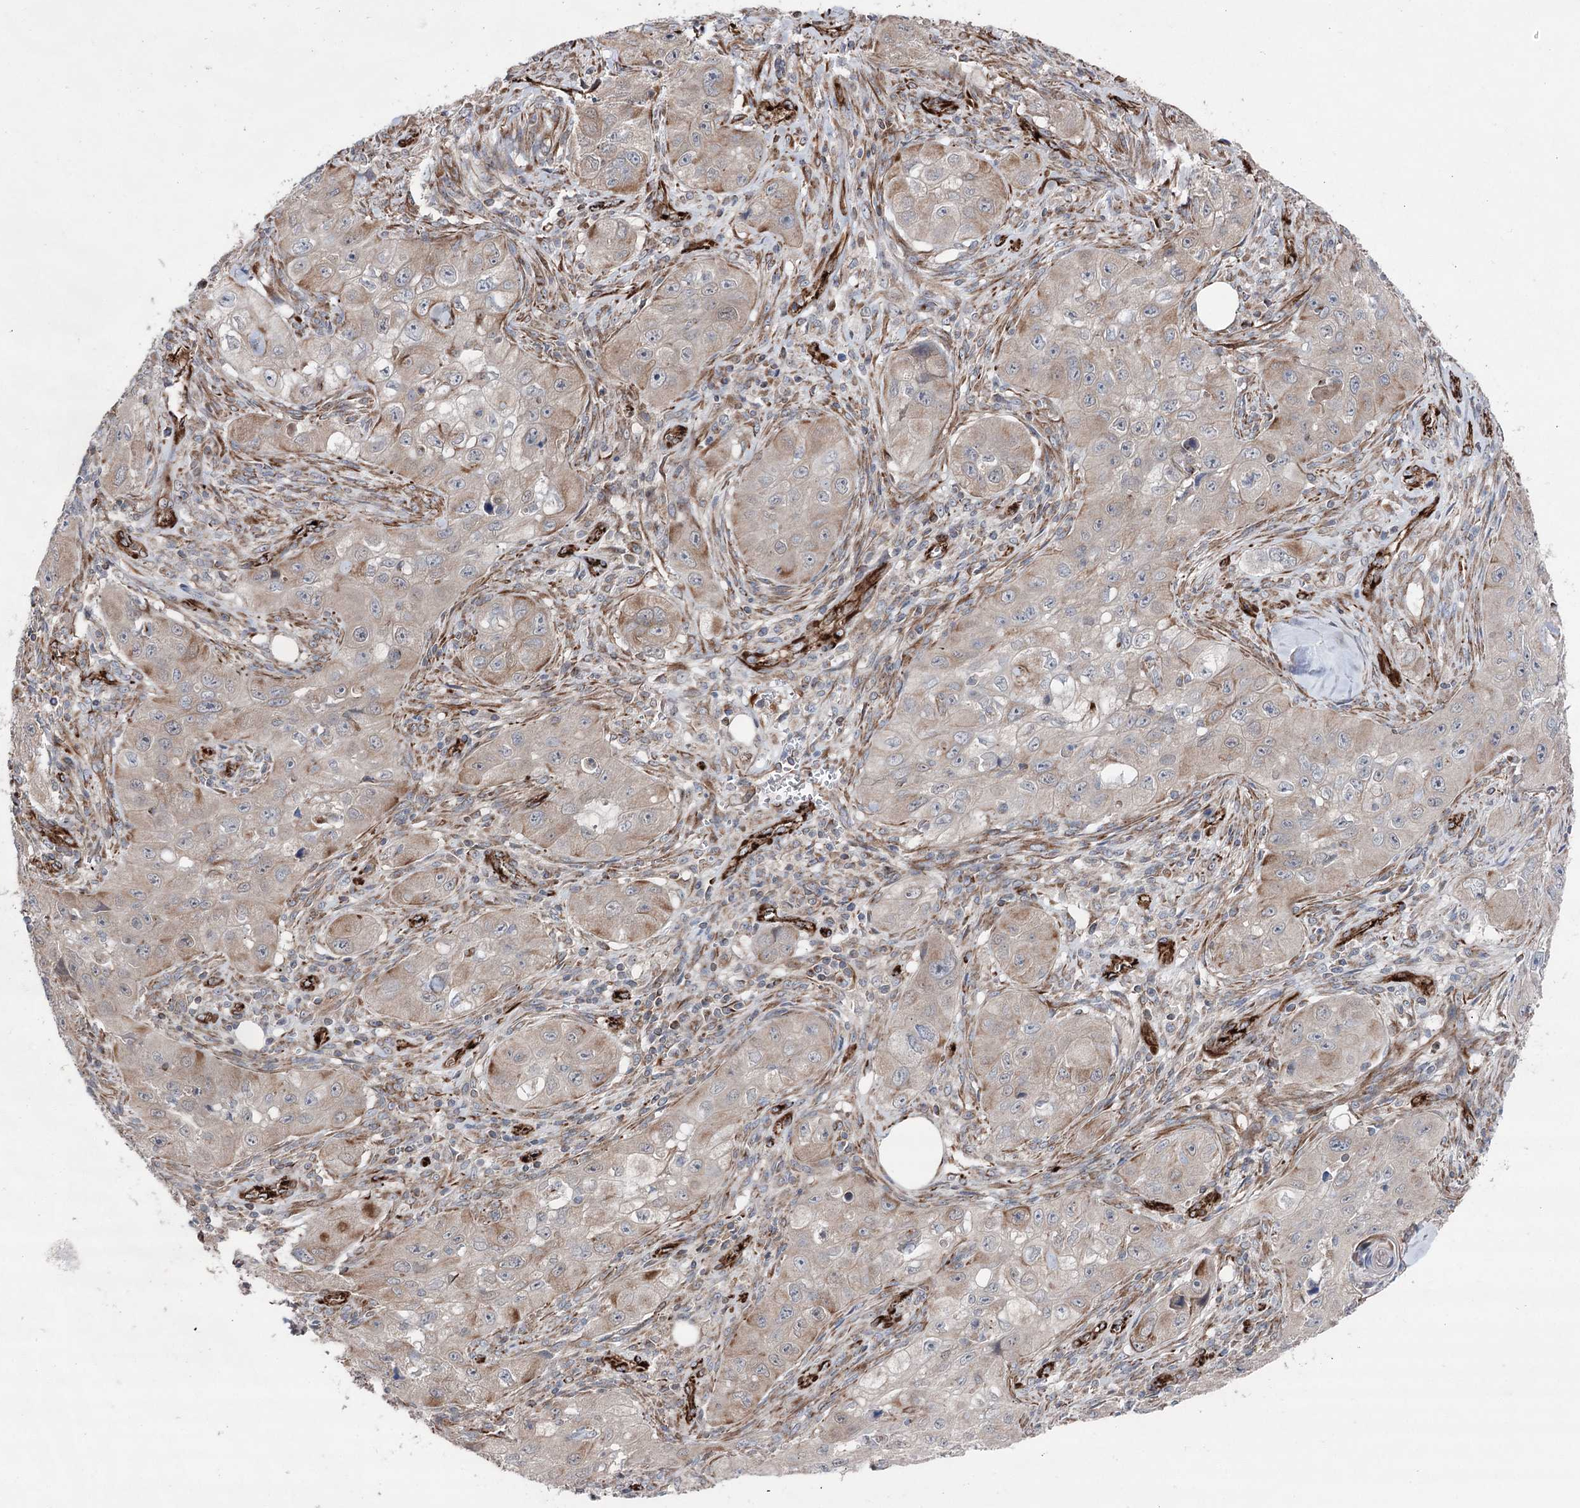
{"staining": {"intensity": "moderate", "quantity": "<25%", "location": "cytoplasmic/membranous"}, "tissue": "skin cancer", "cell_type": "Tumor cells", "image_type": "cancer", "snomed": [{"axis": "morphology", "description": "Squamous cell carcinoma, NOS"}, {"axis": "topography", "description": "Skin"}, {"axis": "topography", "description": "Subcutis"}], "caption": "This is an image of immunohistochemistry (IHC) staining of skin cancer, which shows moderate staining in the cytoplasmic/membranous of tumor cells.", "gene": "MIB1", "patient": {"sex": "male", "age": 73}}